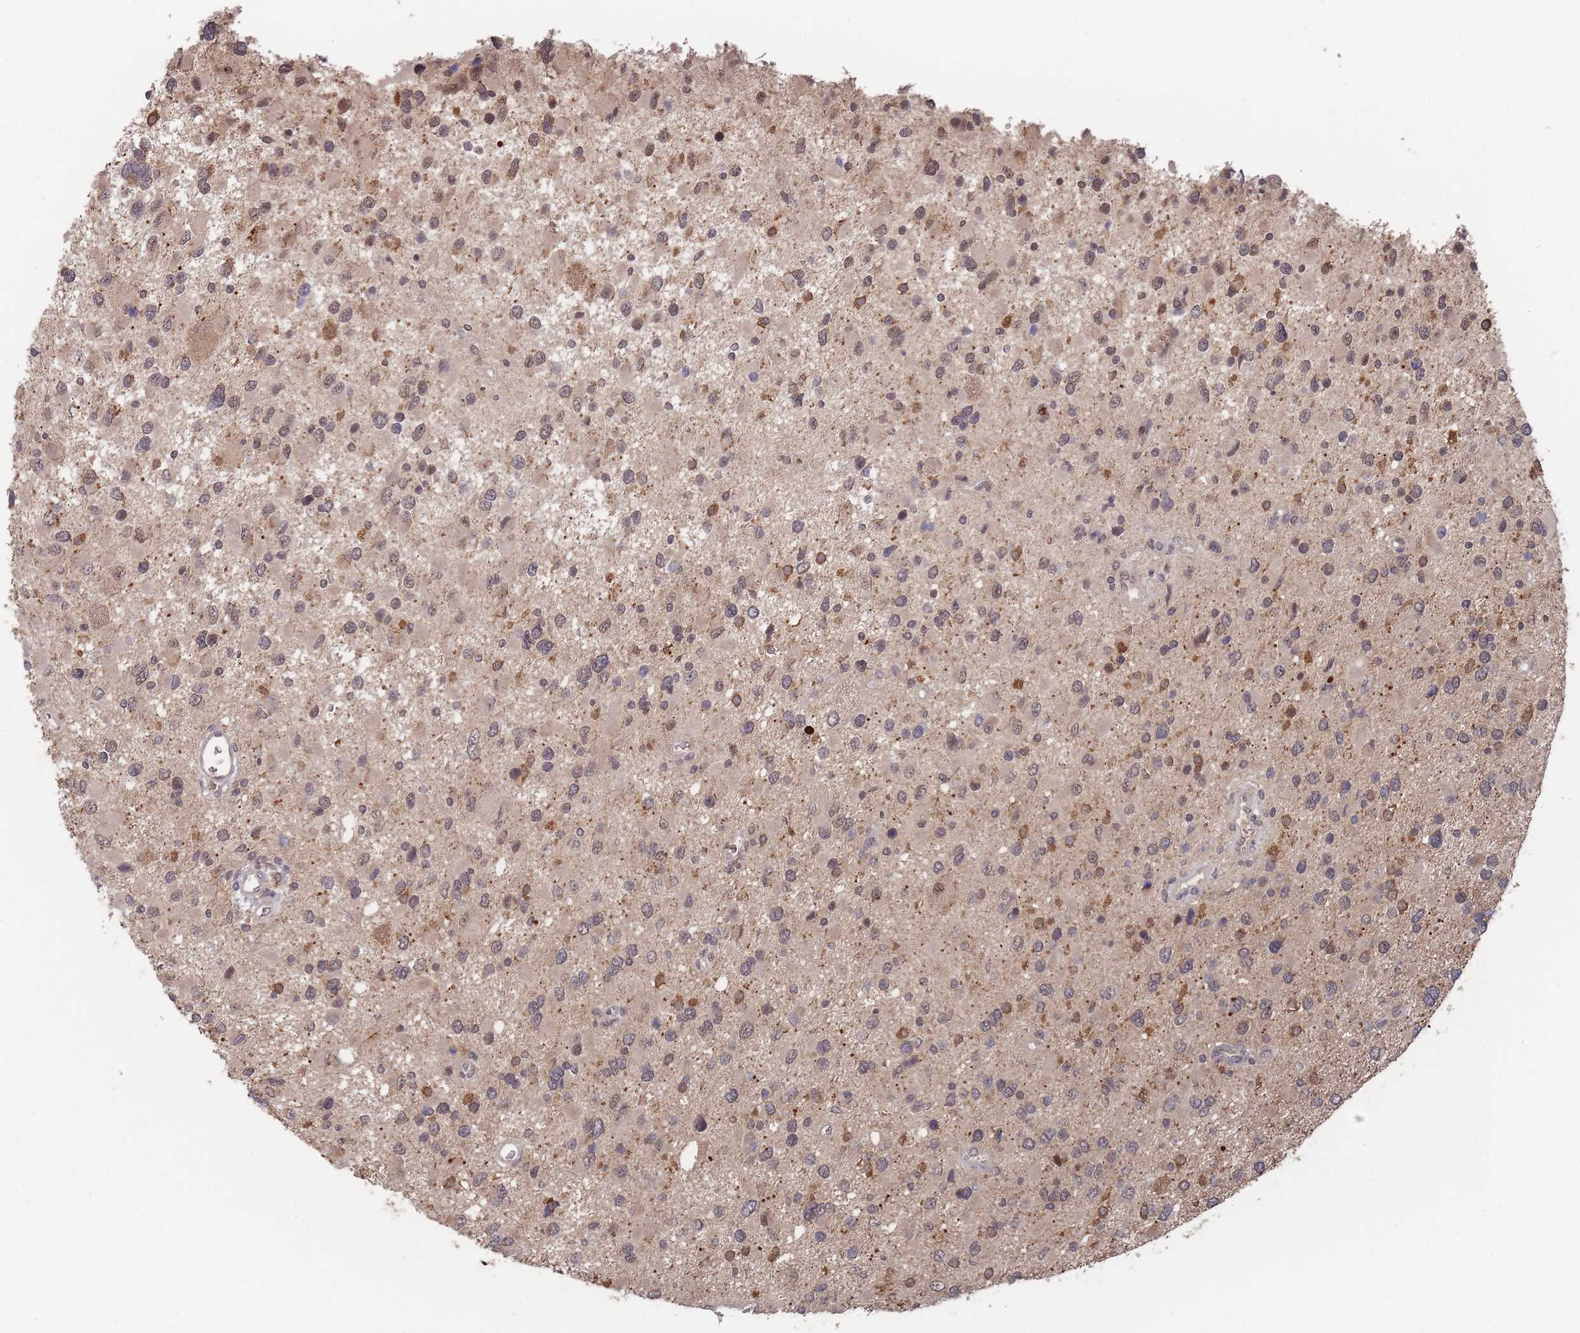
{"staining": {"intensity": "weak", "quantity": "<25%", "location": "cytoplasmic/membranous"}, "tissue": "glioma", "cell_type": "Tumor cells", "image_type": "cancer", "snomed": [{"axis": "morphology", "description": "Glioma, malignant, High grade"}, {"axis": "topography", "description": "Brain"}], "caption": "Tumor cells show no significant staining in glioma.", "gene": "SF3B1", "patient": {"sex": "male", "age": 53}}